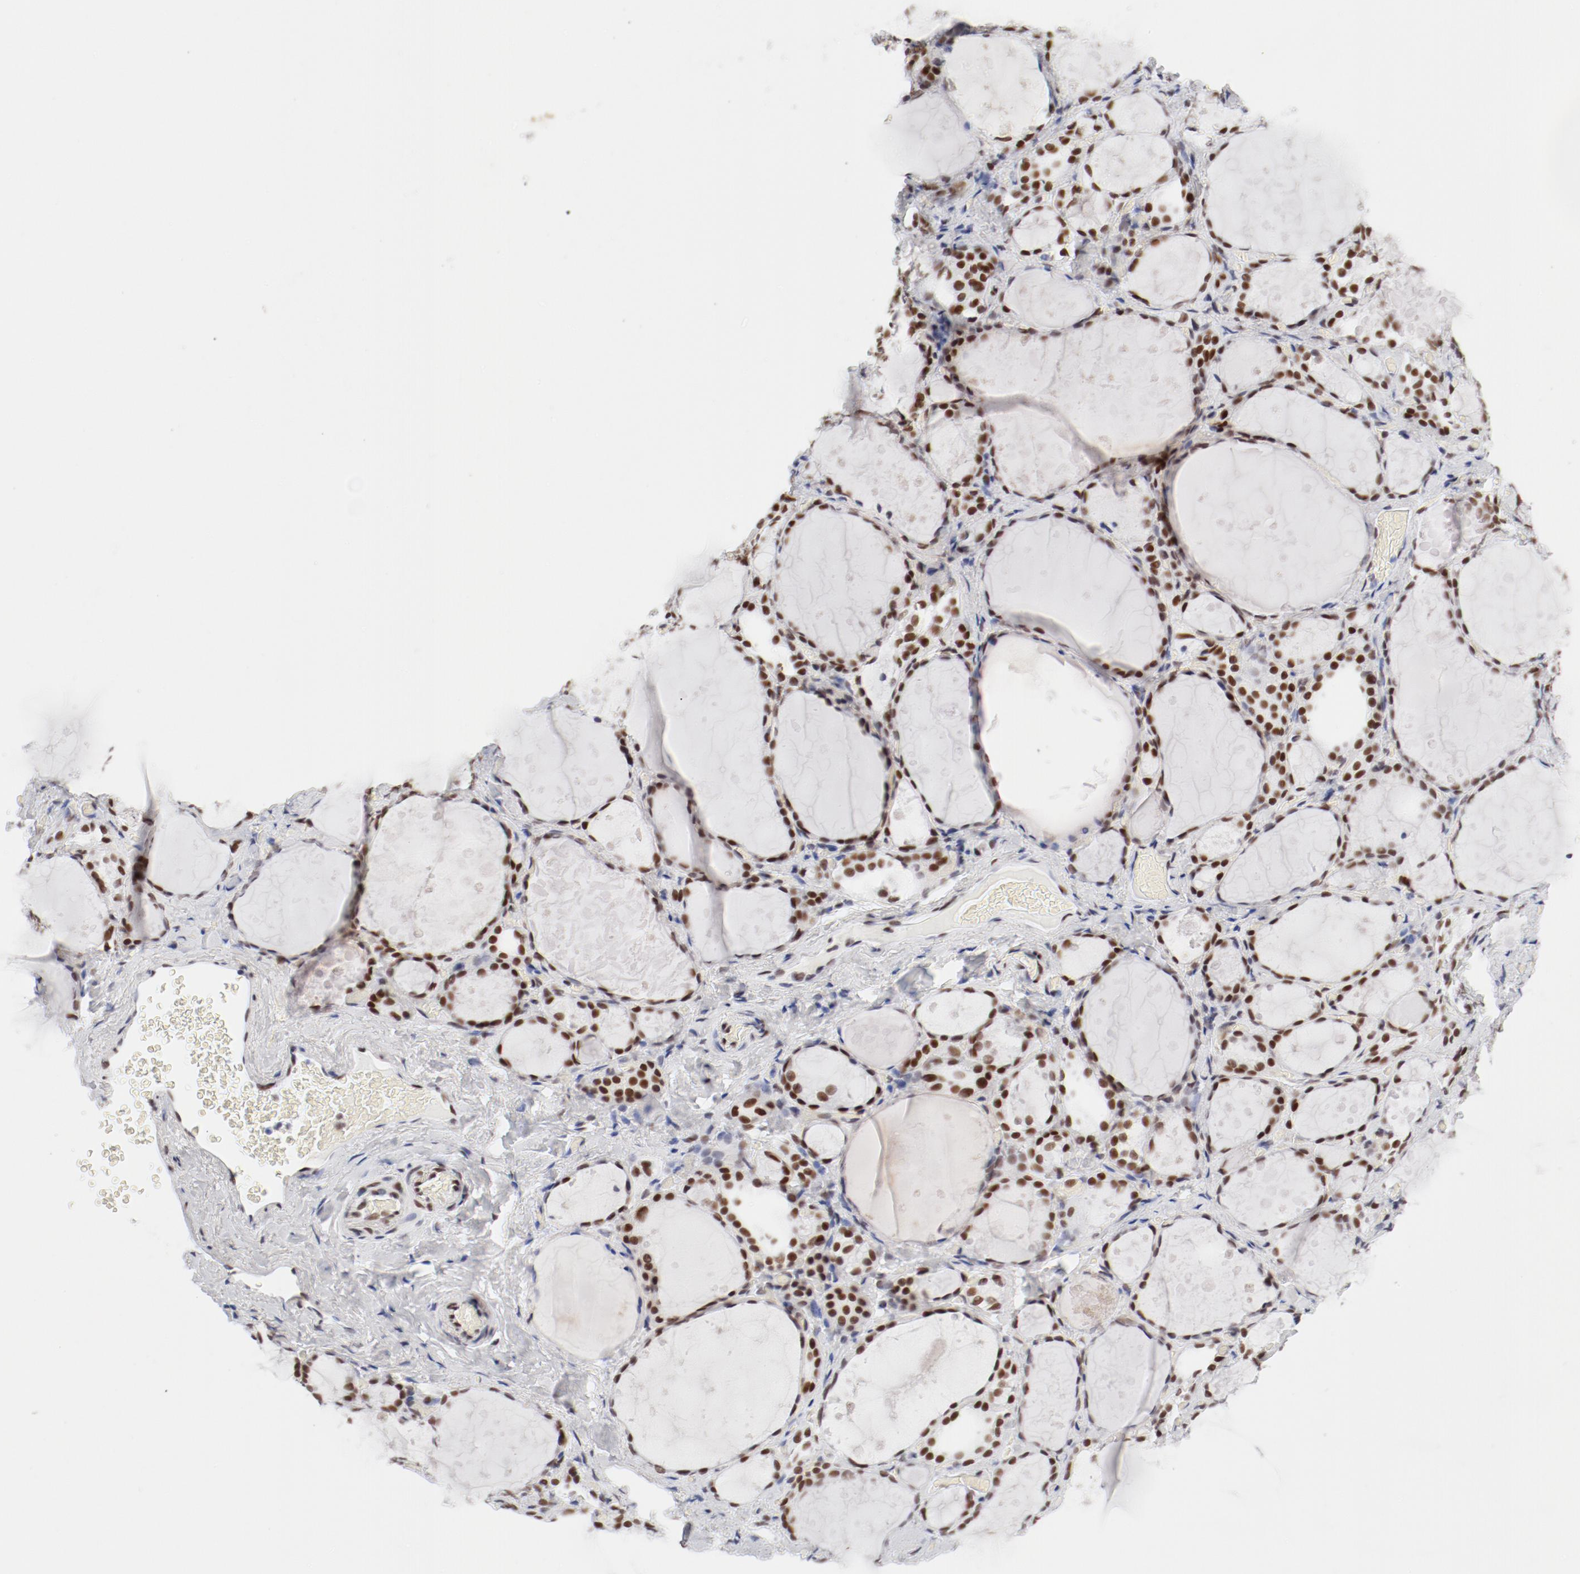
{"staining": {"intensity": "strong", "quantity": ">75%", "location": "nuclear"}, "tissue": "thyroid gland", "cell_type": "Glandular cells", "image_type": "normal", "snomed": [{"axis": "morphology", "description": "Normal tissue, NOS"}, {"axis": "topography", "description": "Thyroid gland"}], "caption": "Immunohistochemistry (DAB (3,3'-diaminobenzidine)) staining of benign human thyroid gland reveals strong nuclear protein expression in about >75% of glandular cells.", "gene": "ATF2", "patient": {"sex": "female", "age": 75}}